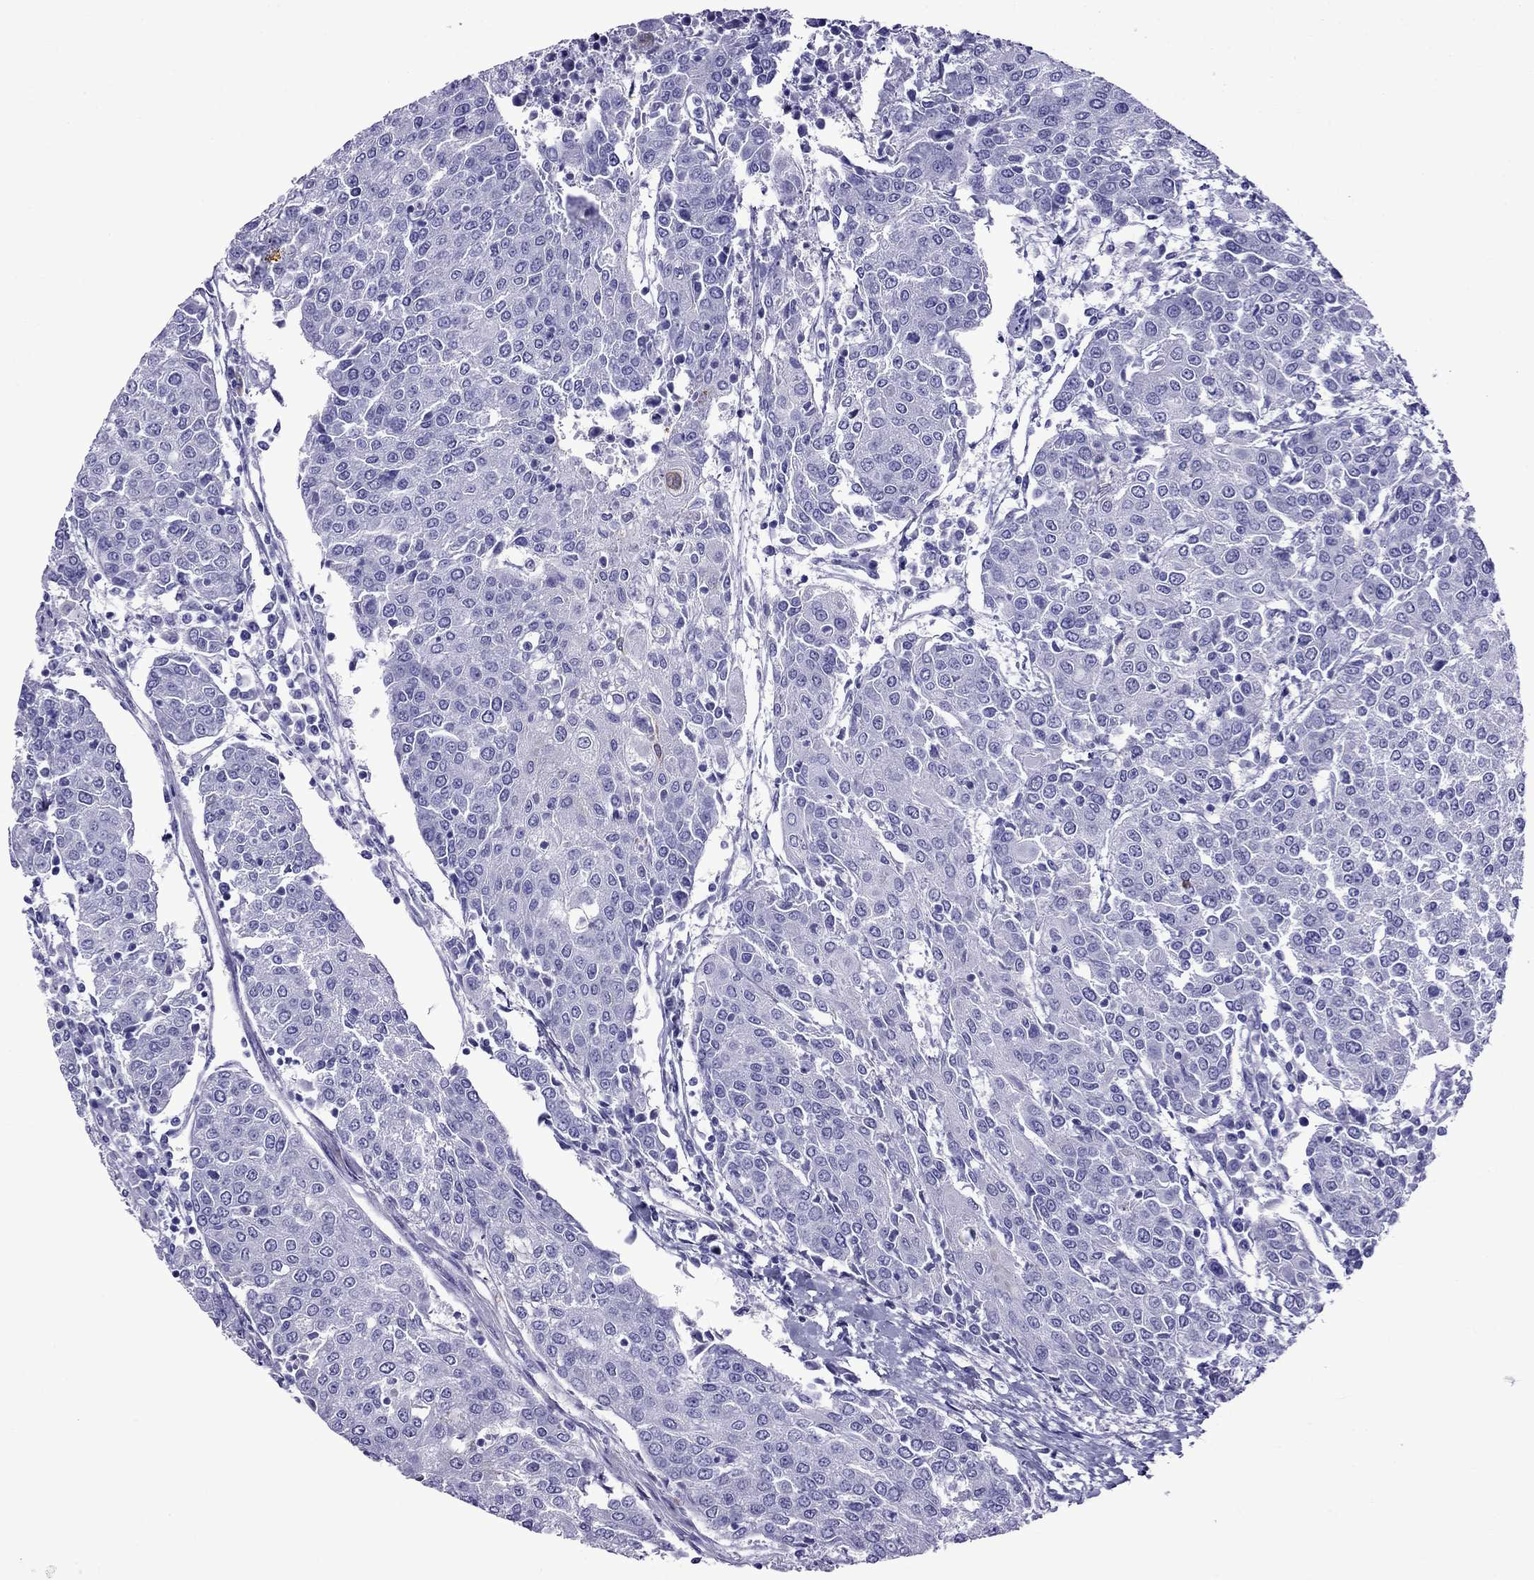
{"staining": {"intensity": "negative", "quantity": "none", "location": "none"}, "tissue": "urothelial cancer", "cell_type": "Tumor cells", "image_type": "cancer", "snomed": [{"axis": "morphology", "description": "Urothelial carcinoma, High grade"}, {"axis": "topography", "description": "Urinary bladder"}], "caption": "DAB immunohistochemical staining of urothelial carcinoma (high-grade) displays no significant staining in tumor cells.", "gene": "CRYBA1", "patient": {"sex": "female", "age": 85}}